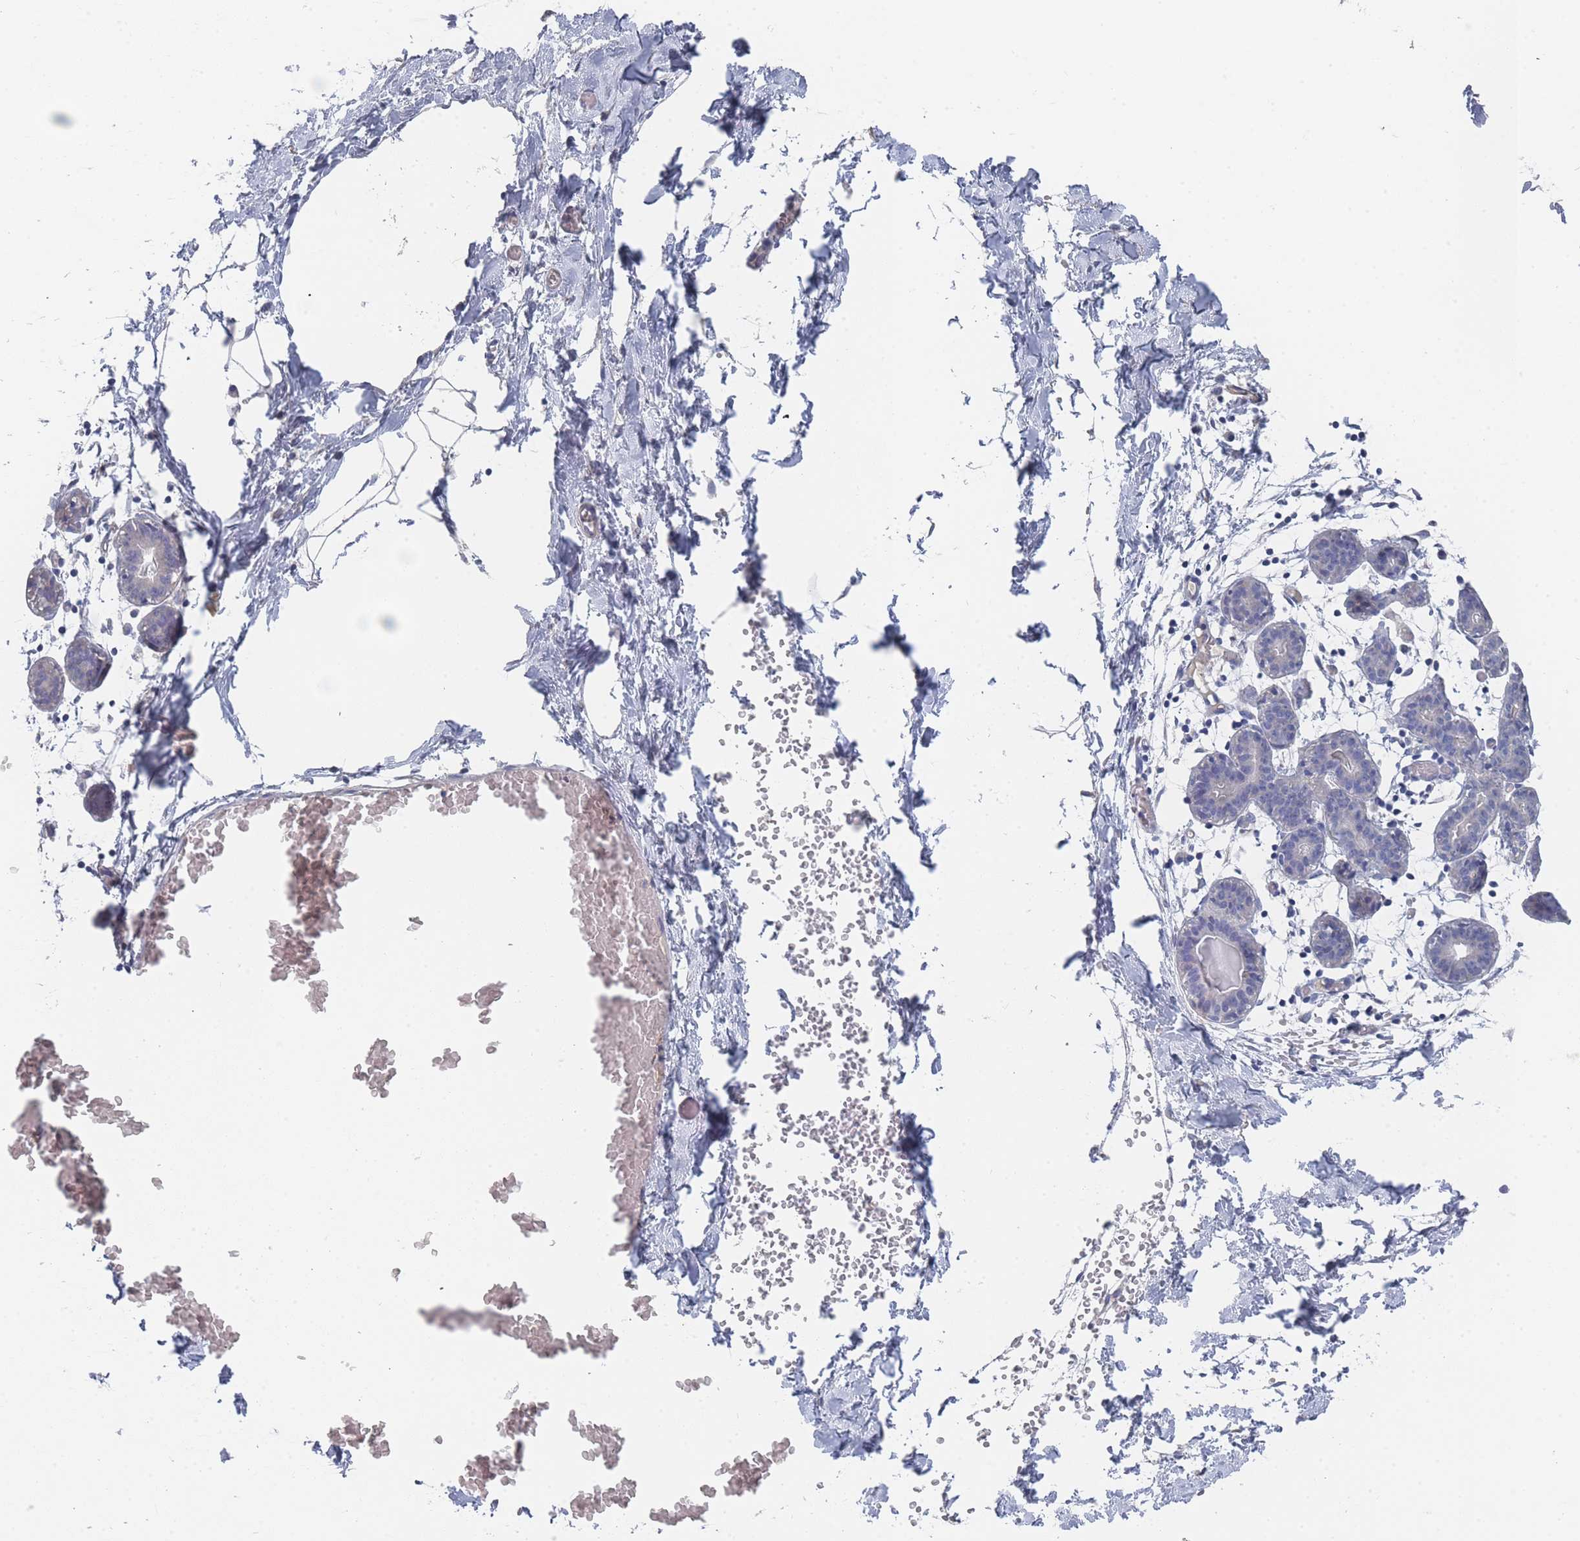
{"staining": {"intensity": "negative", "quantity": "none", "location": "none"}, "tissue": "breast", "cell_type": "Adipocytes", "image_type": "normal", "snomed": [{"axis": "morphology", "description": "Normal tissue, NOS"}, {"axis": "topography", "description": "Breast"}], "caption": "An IHC image of unremarkable breast is shown. There is no staining in adipocytes of breast.", "gene": "ACAD11", "patient": {"sex": "female", "age": 27}}